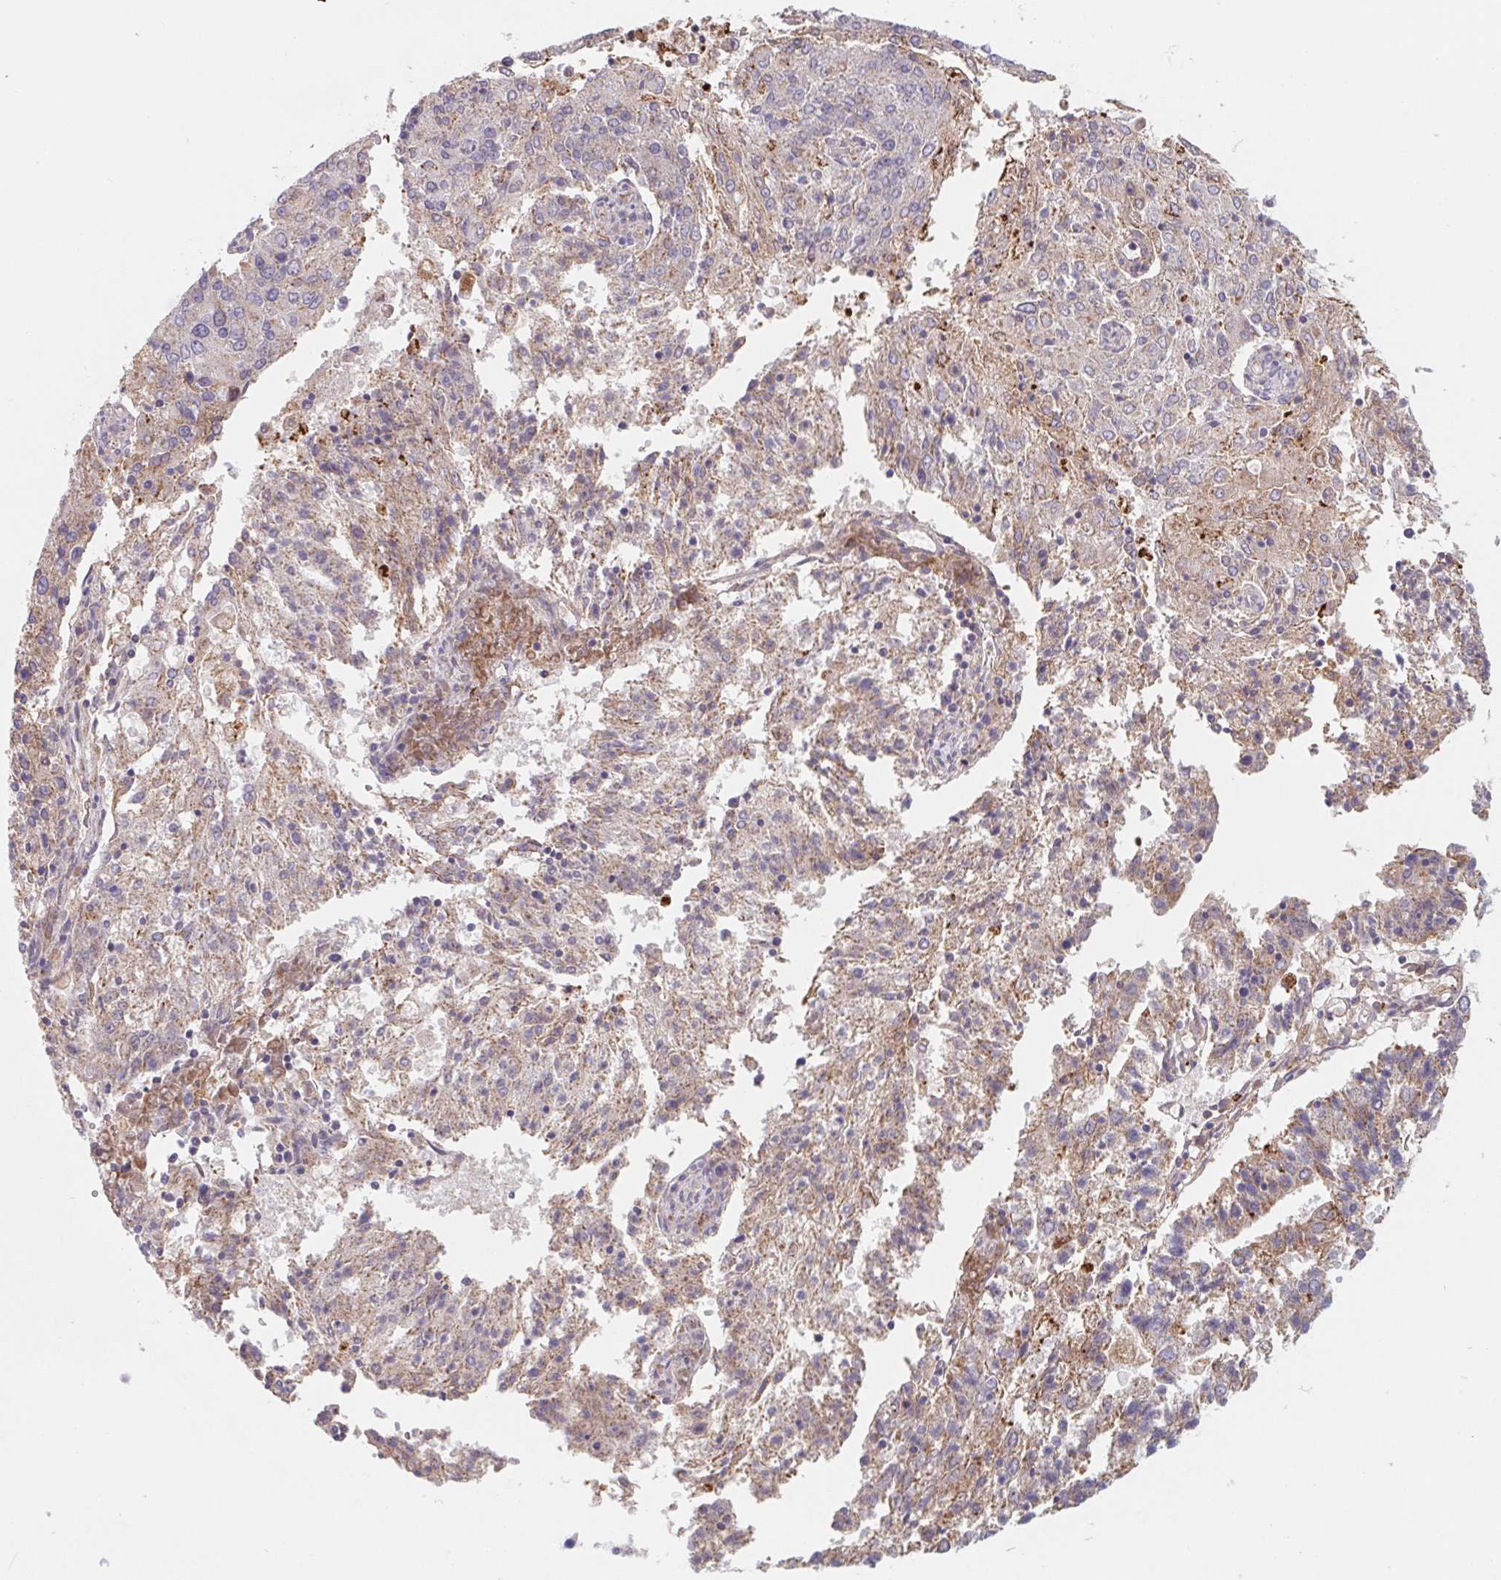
{"staining": {"intensity": "weak", "quantity": "25%-75%", "location": "cytoplasmic/membranous"}, "tissue": "endometrial cancer", "cell_type": "Tumor cells", "image_type": "cancer", "snomed": [{"axis": "morphology", "description": "Adenocarcinoma, NOS"}, {"axis": "topography", "description": "Endometrium"}], "caption": "A low amount of weak cytoplasmic/membranous positivity is identified in approximately 25%-75% of tumor cells in endometrial cancer (adenocarcinoma) tissue.", "gene": "LPA", "patient": {"sex": "female", "age": 82}}